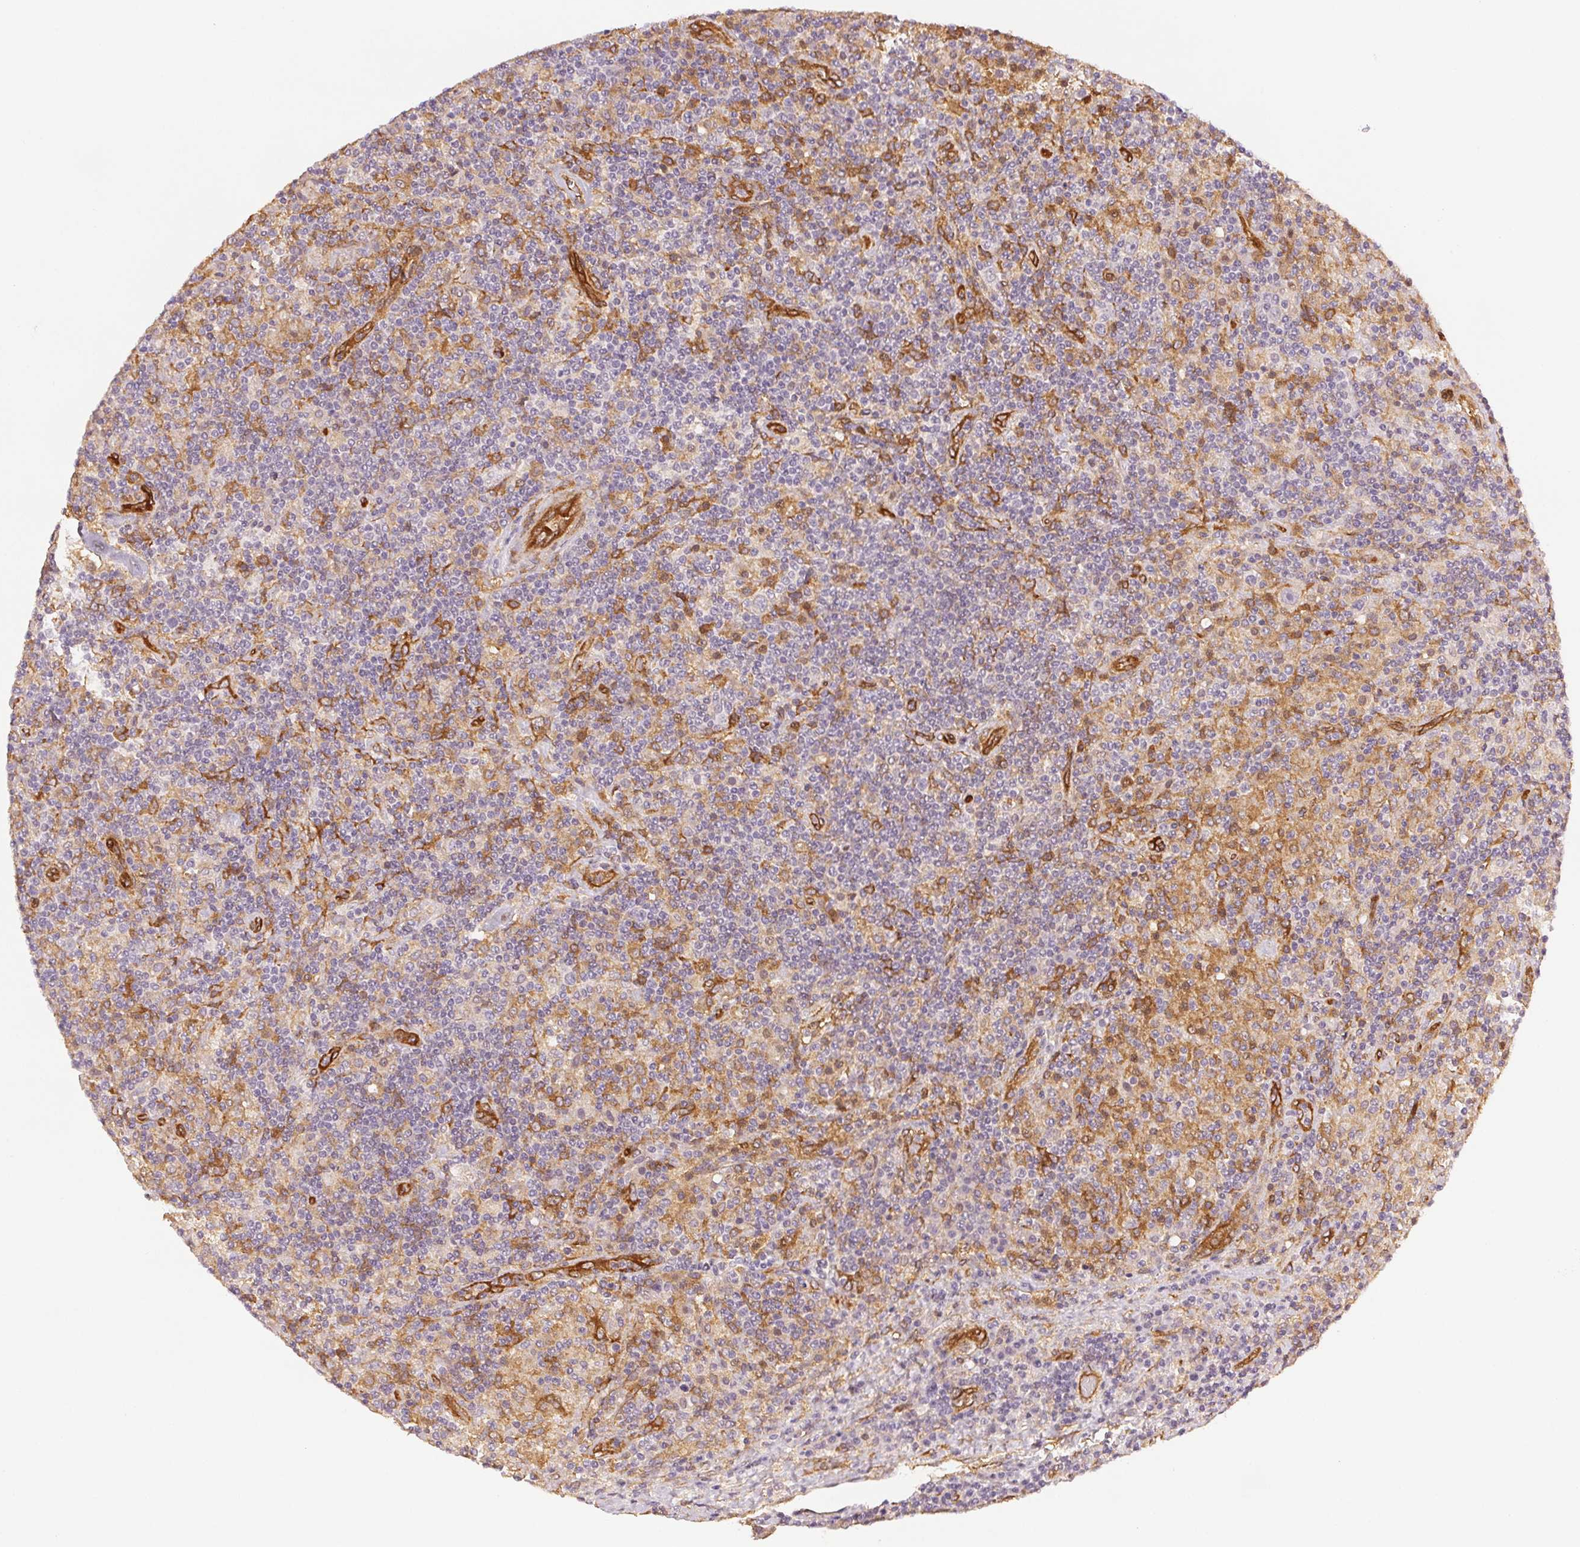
{"staining": {"intensity": "negative", "quantity": "none", "location": "none"}, "tissue": "lymphoma", "cell_type": "Tumor cells", "image_type": "cancer", "snomed": [{"axis": "morphology", "description": "Hodgkin's disease, NOS"}, {"axis": "topography", "description": "Lymph node"}], "caption": "A photomicrograph of Hodgkin's disease stained for a protein demonstrates no brown staining in tumor cells.", "gene": "DIAPH2", "patient": {"sex": "male", "age": 70}}